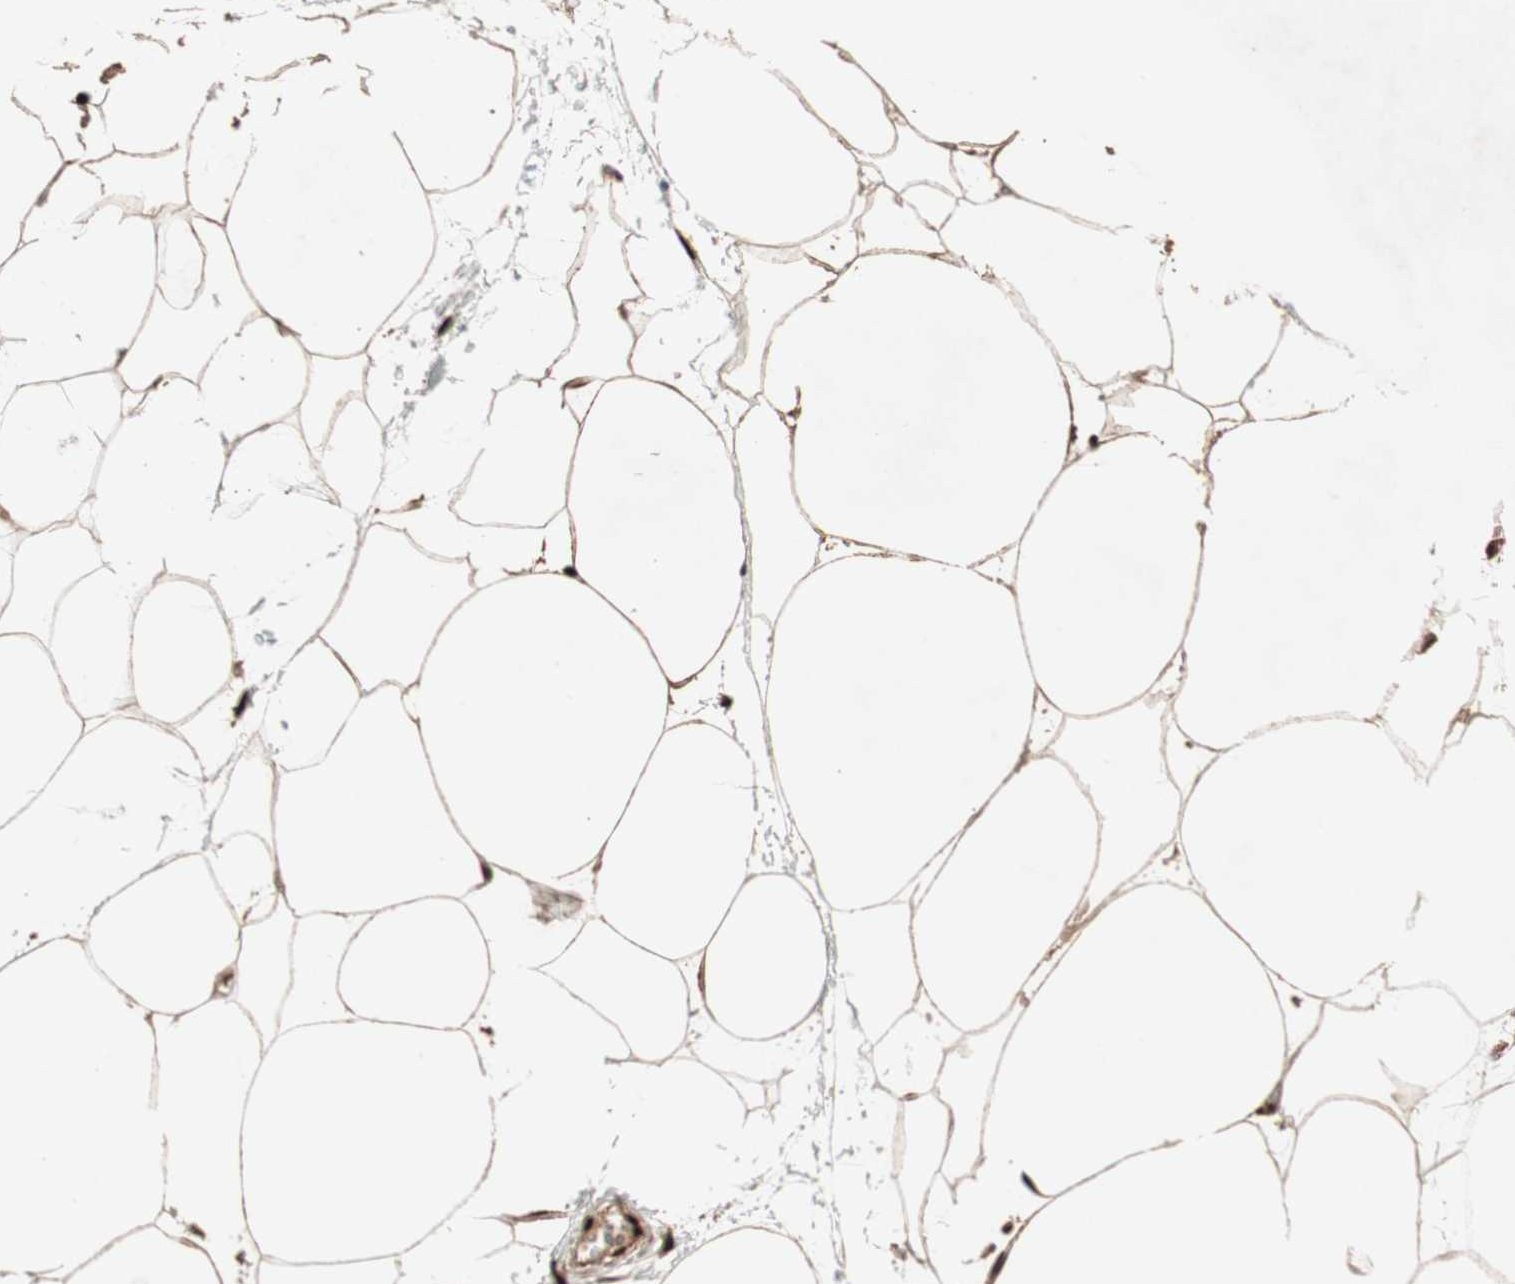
{"staining": {"intensity": "strong", "quantity": ">75%", "location": "nuclear"}, "tissue": "adipose tissue", "cell_type": "Adipocytes", "image_type": "normal", "snomed": [{"axis": "morphology", "description": "Normal tissue, NOS"}, {"axis": "morphology", "description": "Duct carcinoma"}, {"axis": "topography", "description": "Breast"}, {"axis": "topography", "description": "Adipose tissue"}], "caption": "Immunohistochemistry (IHC) photomicrograph of unremarkable adipose tissue: adipose tissue stained using IHC exhibits high levels of strong protein expression localized specifically in the nuclear of adipocytes, appearing as a nuclear brown color.", "gene": "ALKBH5", "patient": {"sex": "female", "age": 37}}